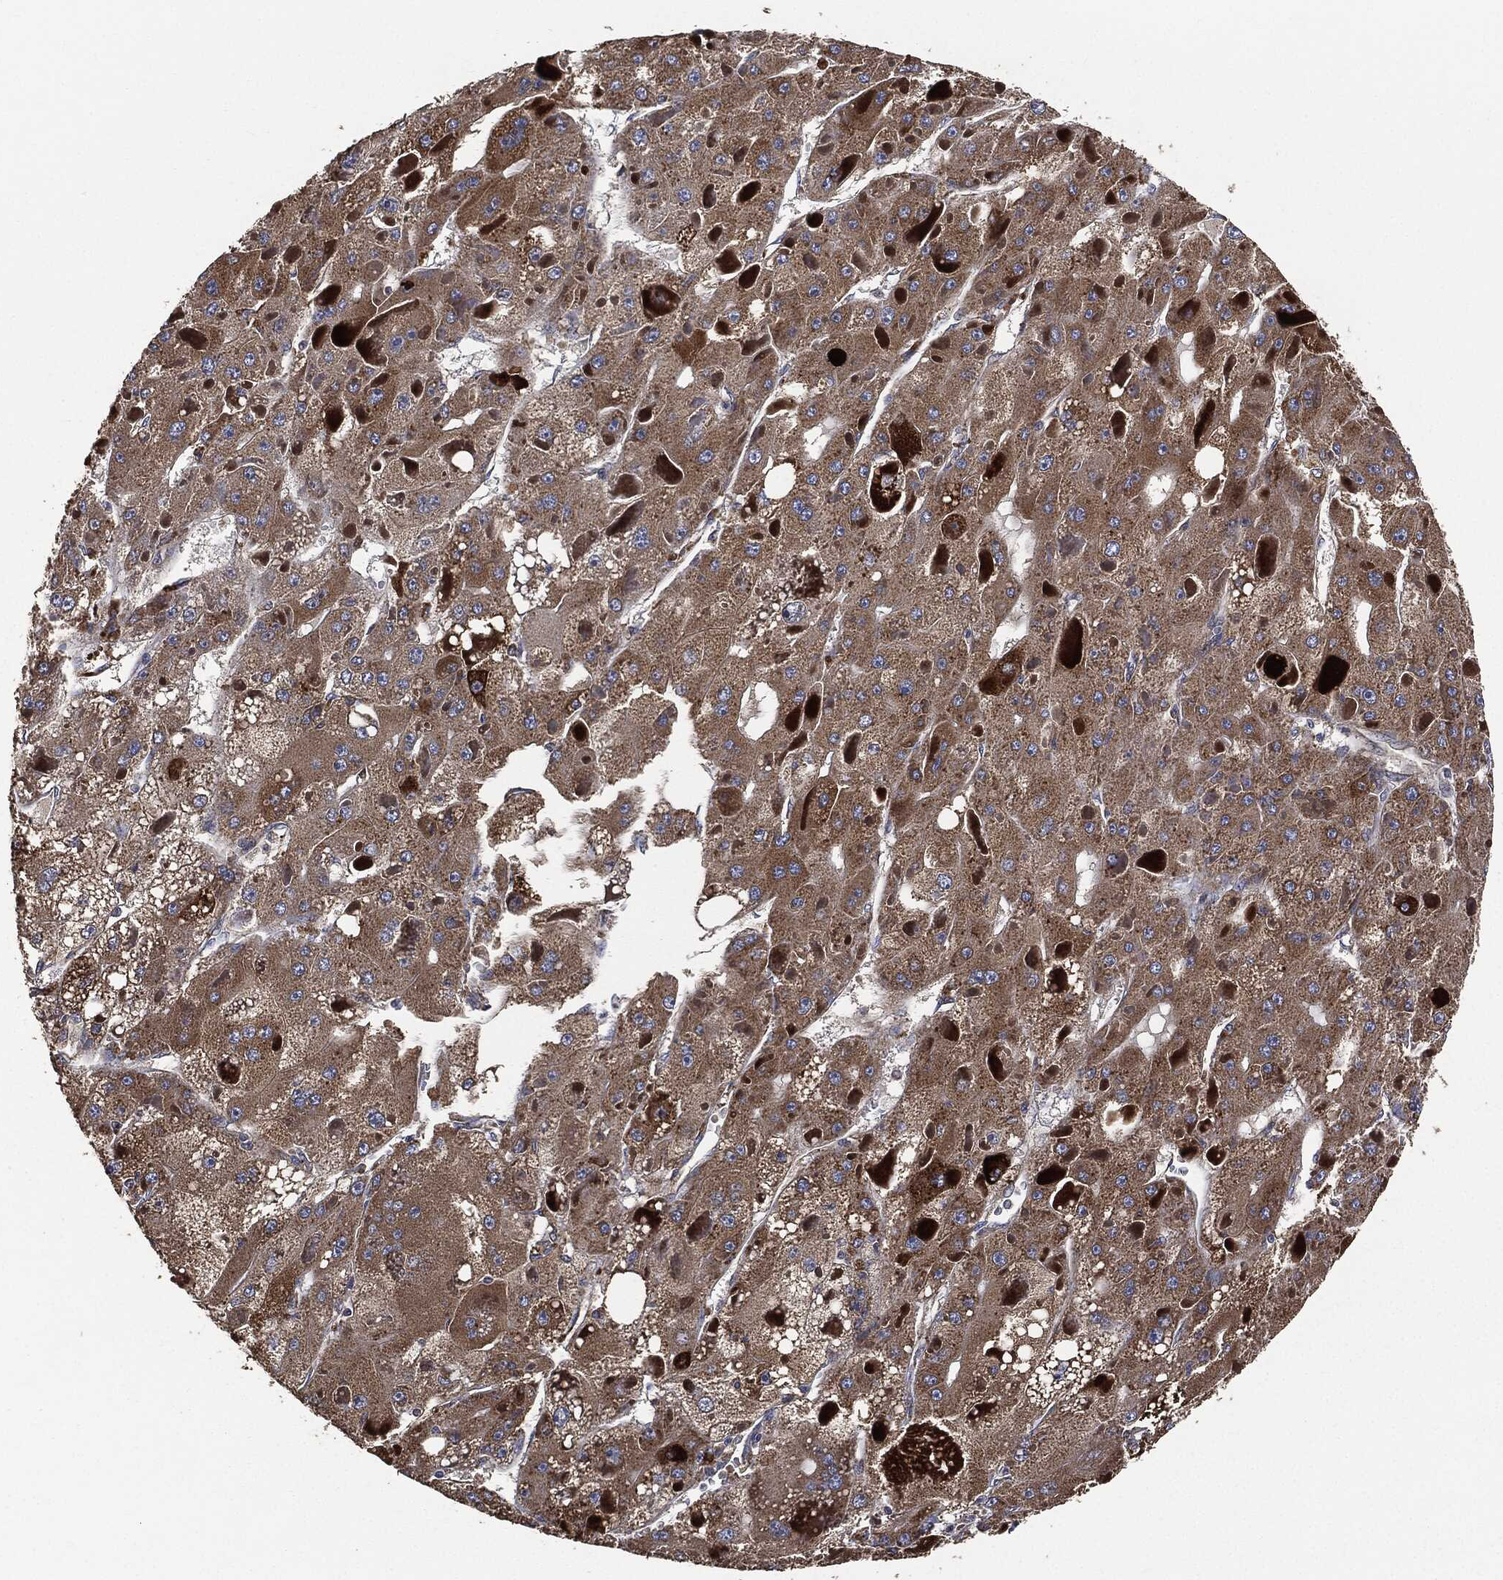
{"staining": {"intensity": "moderate", "quantity": "25%-75%", "location": "cytoplasmic/membranous"}, "tissue": "liver cancer", "cell_type": "Tumor cells", "image_type": "cancer", "snomed": [{"axis": "morphology", "description": "Carcinoma, Hepatocellular, NOS"}, {"axis": "topography", "description": "Liver"}], "caption": "Protein staining by immunohistochemistry (IHC) displays moderate cytoplasmic/membranous expression in about 25%-75% of tumor cells in liver cancer. The staining is performed using DAB (3,3'-diaminobenzidine) brown chromogen to label protein expression. The nuclei are counter-stained blue using hematoxylin.", "gene": "STK3", "patient": {"sex": "female", "age": 73}}